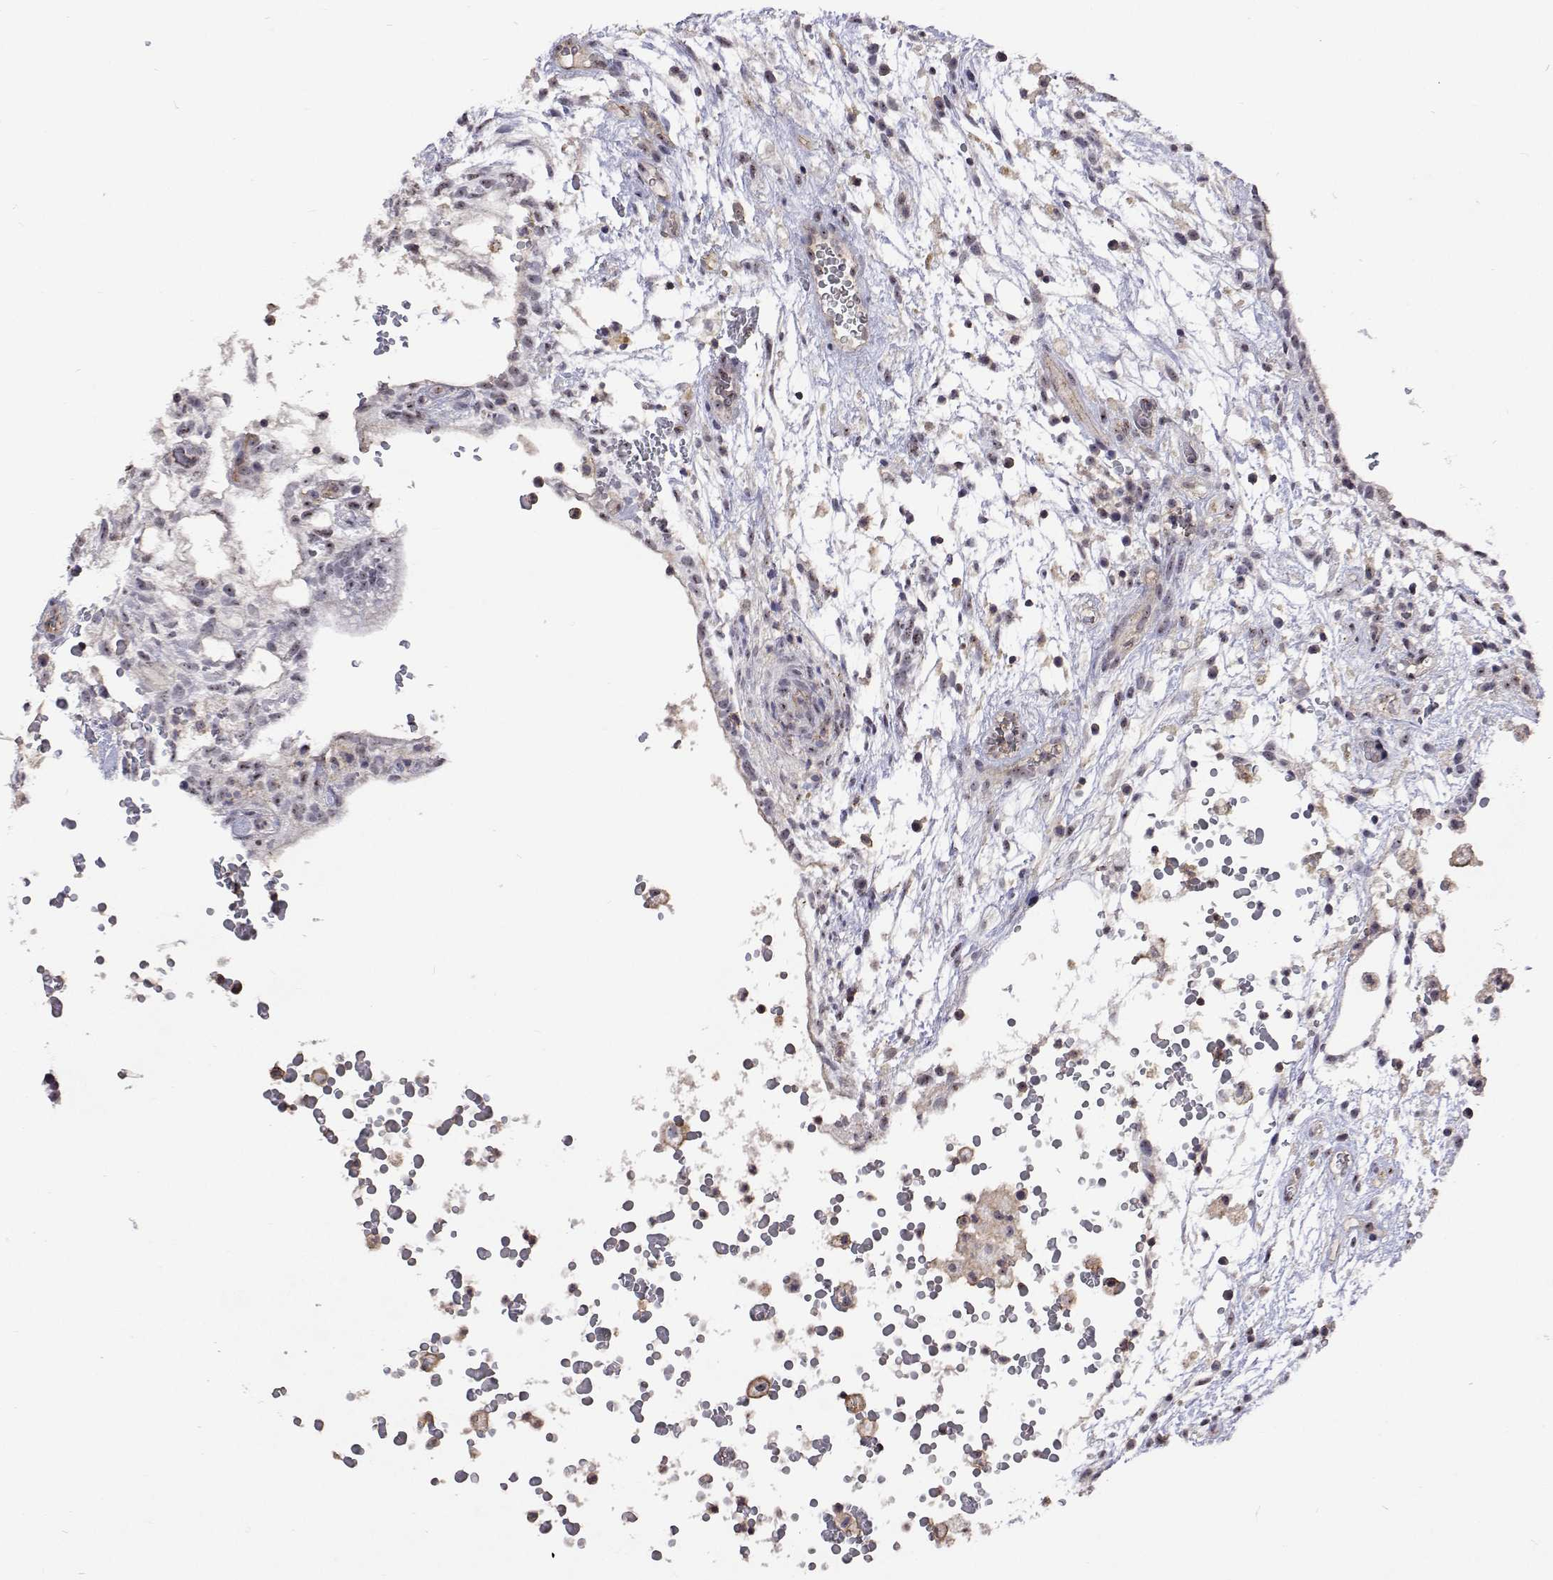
{"staining": {"intensity": "weak", "quantity": "<25%", "location": "nuclear"}, "tissue": "testis cancer", "cell_type": "Tumor cells", "image_type": "cancer", "snomed": [{"axis": "morphology", "description": "Normal tissue, NOS"}, {"axis": "morphology", "description": "Carcinoma, Embryonal, NOS"}, {"axis": "topography", "description": "Testis"}], "caption": "This photomicrograph is of testis cancer stained with immunohistochemistry to label a protein in brown with the nuclei are counter-stained blue. There is no expression in tumor cells.", "gene": "NHP2", "patient": {"sex": "male", "age": 32}}